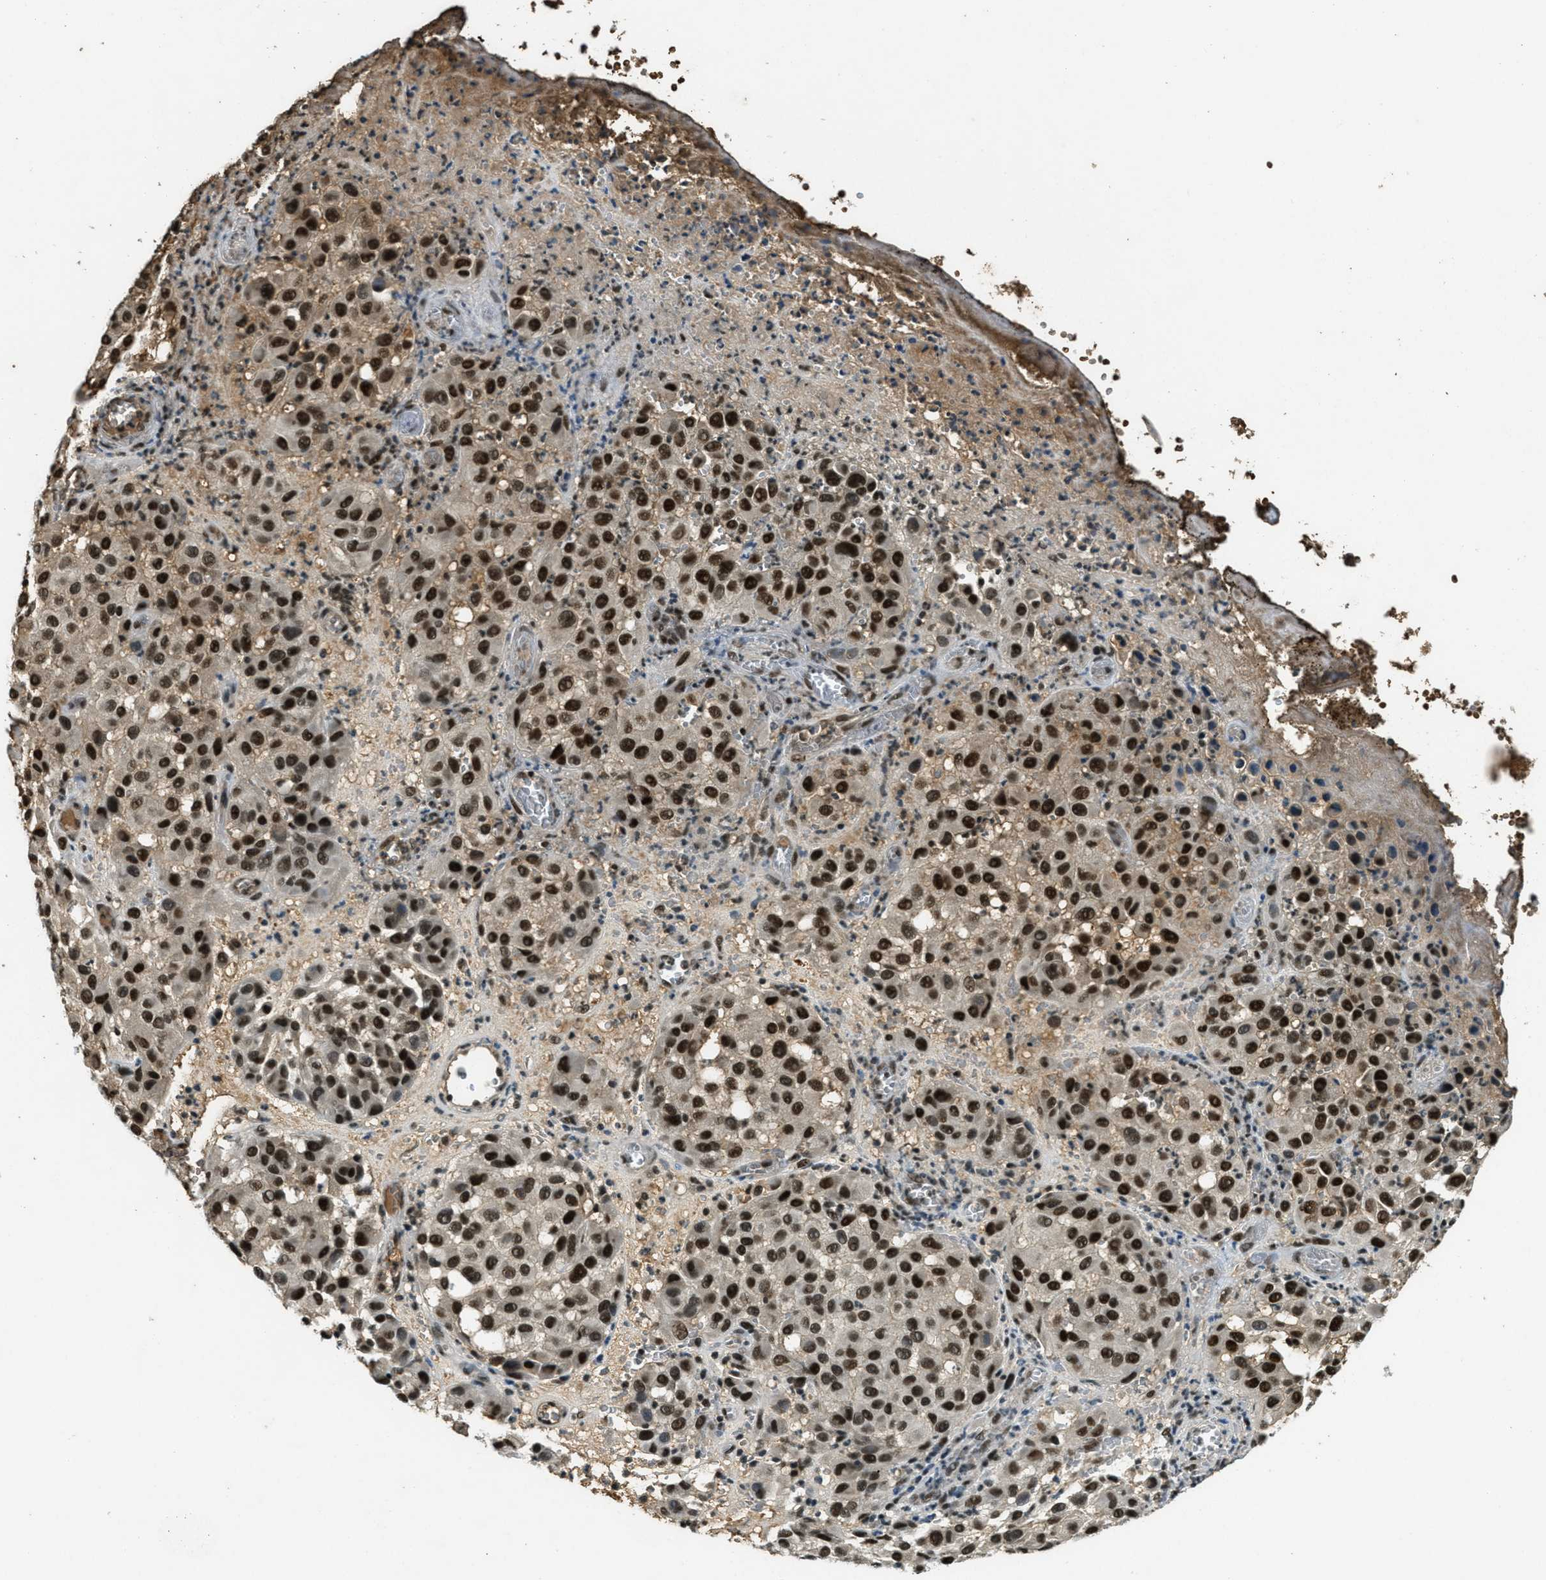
{"staining": {"intensity": "strong", "quantity": ">75%", "location": "cytoplasmic/membranous,nuclear"}, "tissue": "melanoma", "cell_type": "Tumor cells", "image_type": "cancer", "snomed": [{"axis": "morphology", "description": "Malignant melanoma, NOS"}, {"axis": "topography", "description": "Skin"}], "caption": "High-magnification brightfield microscopy of malignant melanoma stained with DAB (3,3'-diaminobenzidine) (brown) and counterstained with hematoxylin (blue). tumor cells exhibit strong cytoplasmic/membranous and nuclear positivity is identified in about>75% of cells. The protein is stained brown, and the nuclei are stained in blue (DAB IHC with brightfield microscopy, high magnification).", "gene": "ZNF148", "patient": {"sex": "female", "age": 21}}